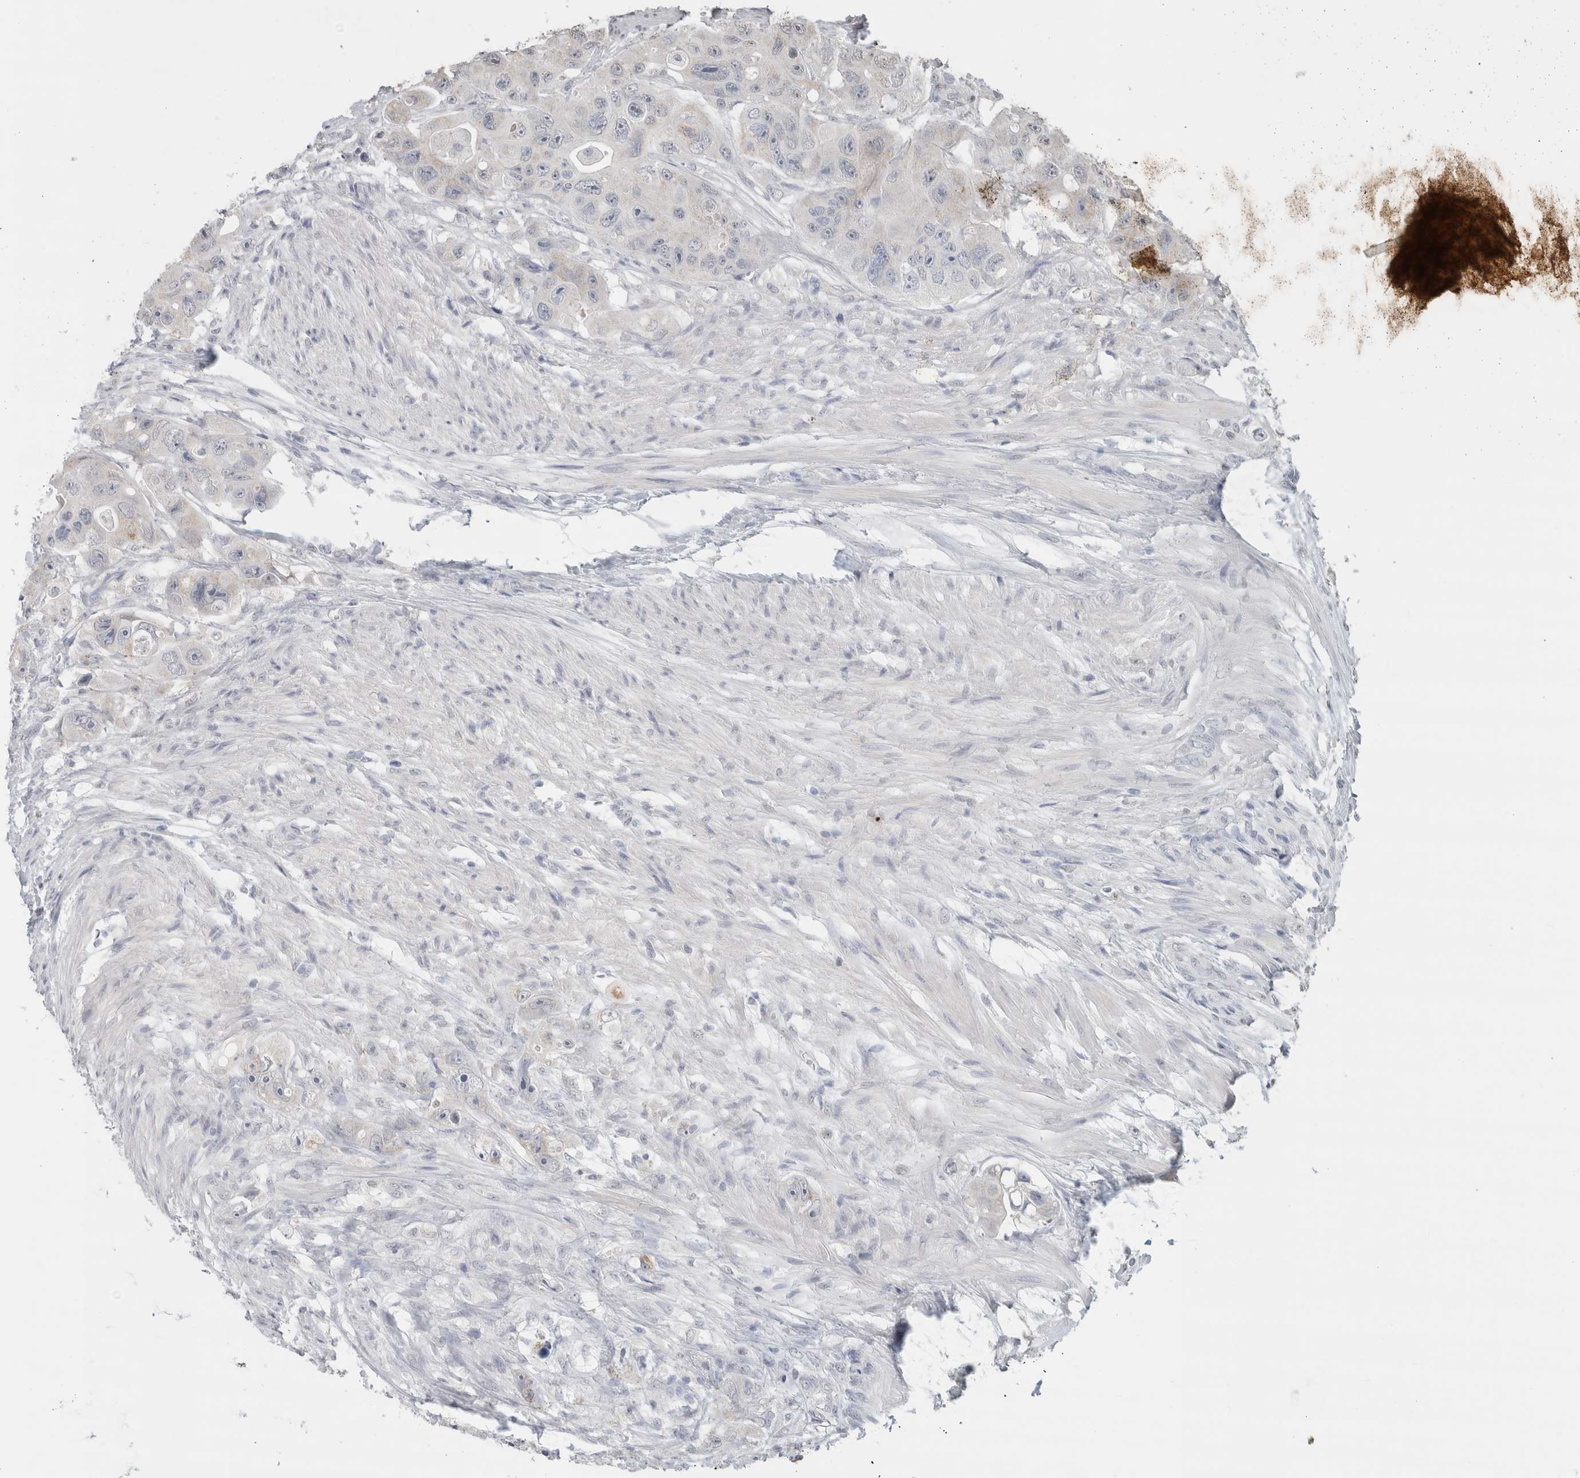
{"staining": {"intensity": "weak", "quantity": "<25%", "location": "cytoplasmic/membranous"}, "tissue": "colorectal cancer", "cell_type": "Tumor cells", "image_type": "cancer", "snomed": [{"axis": "morphology", "description": "Adenocarcinoma, NOS"}, {"axis": "topography", "description": "Colon"}], "caption": "The image exhibits no significant expression in tumor cells of adenocarcinoma (colorectal).", "gene": "FAM3A", "patient": {"sex": "female", "age": 46}}